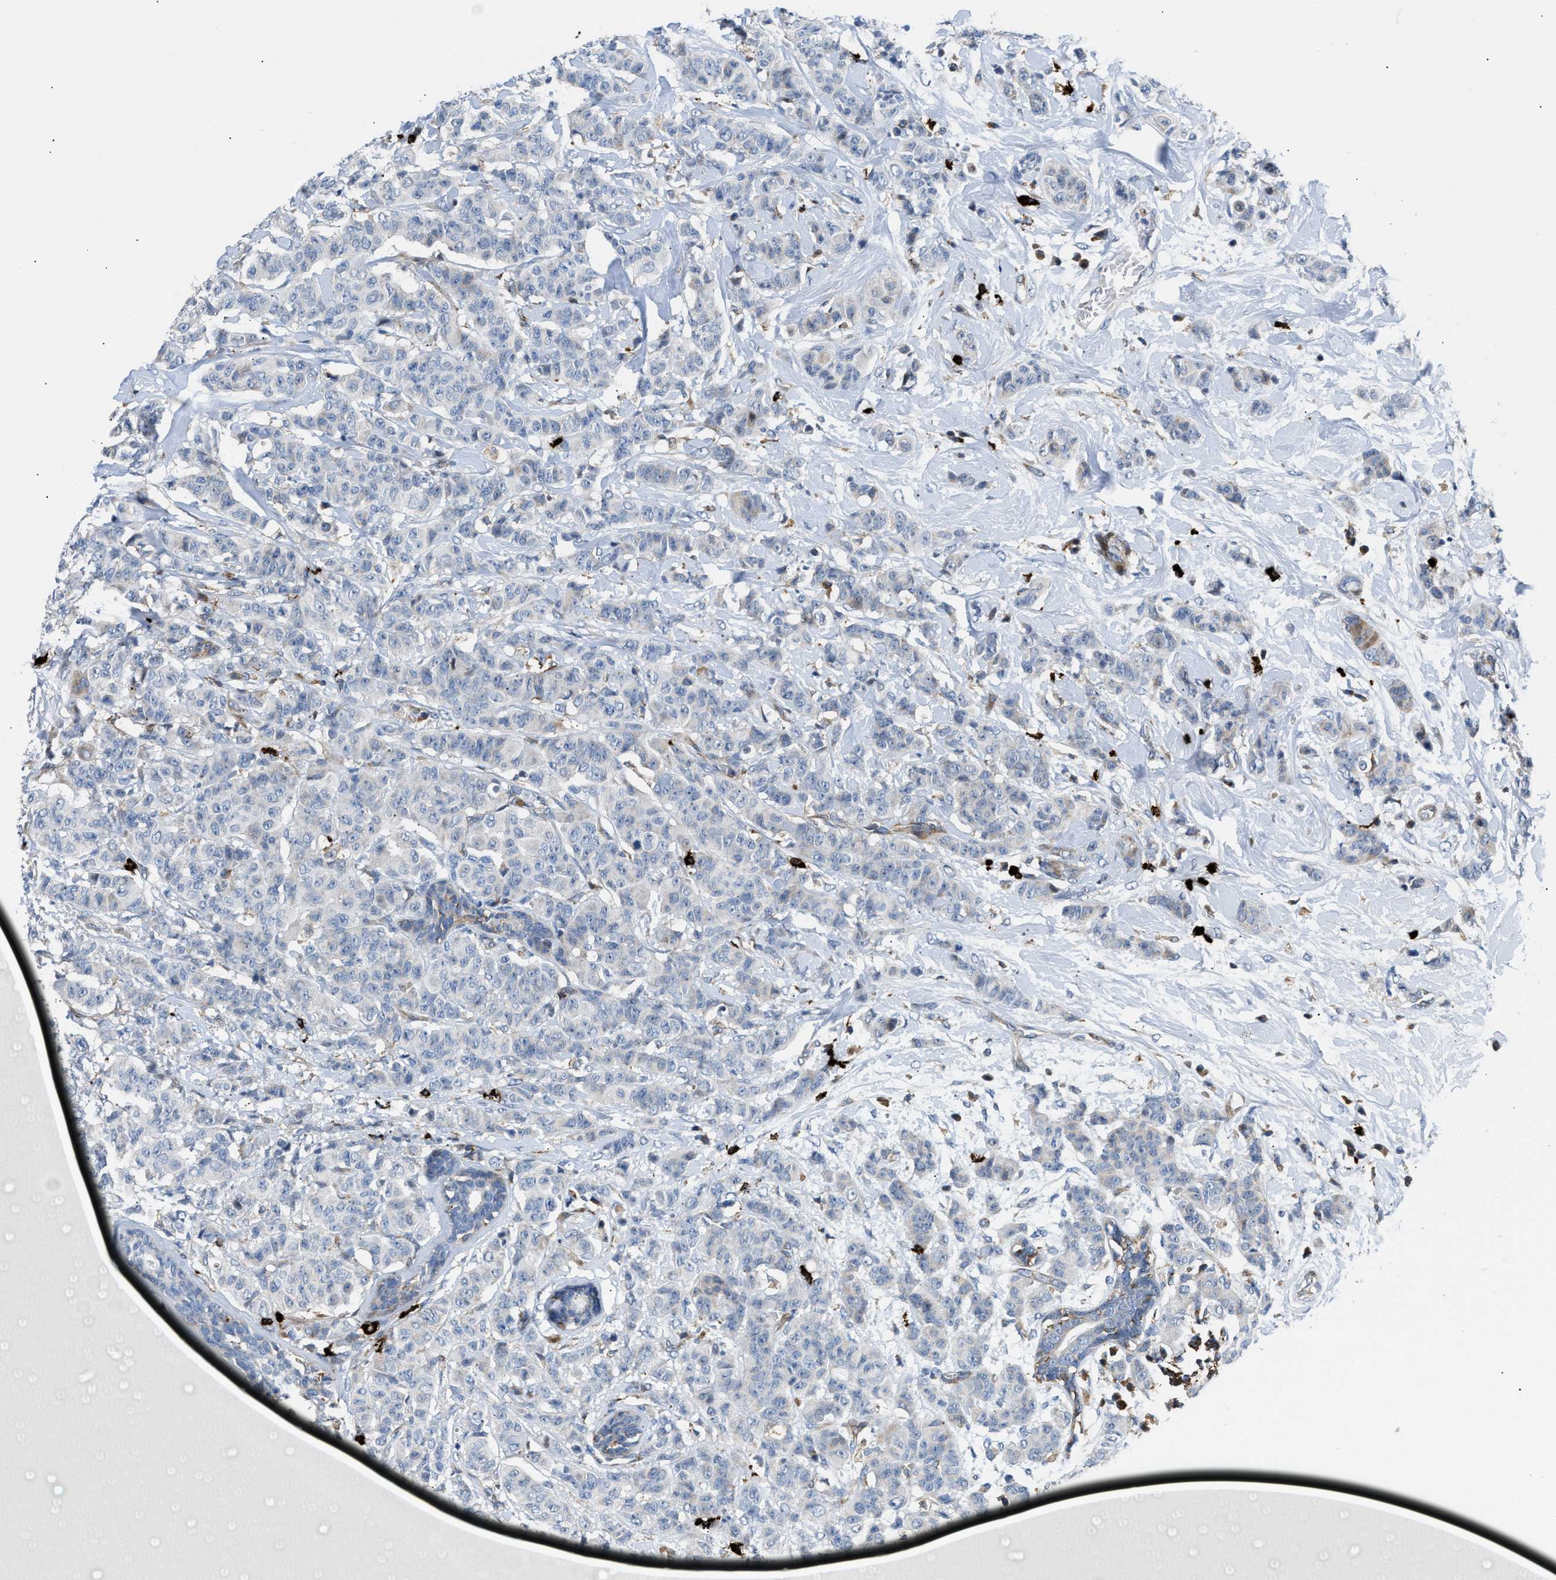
{"staining": {"intensity": "negative", "quantity": "none", "location": "none"}, "tissue": "breast cancer", "cell_type": "Tumor cells", "image_type": "cancer", "snomed": [{"axis": "morphology", "description": "Normal tissue, NOS"}, {"axis": "morphology", "description": "Duct carcinoma"}, {"axis": "topography", "description": "Breast"}], "caption": "A photomicrograph of human breast invasive ductal carcinoma is negative for staining in tumor cells.", "gene": "ATP9A", "patient": {"sex": "female", "age": 40}}